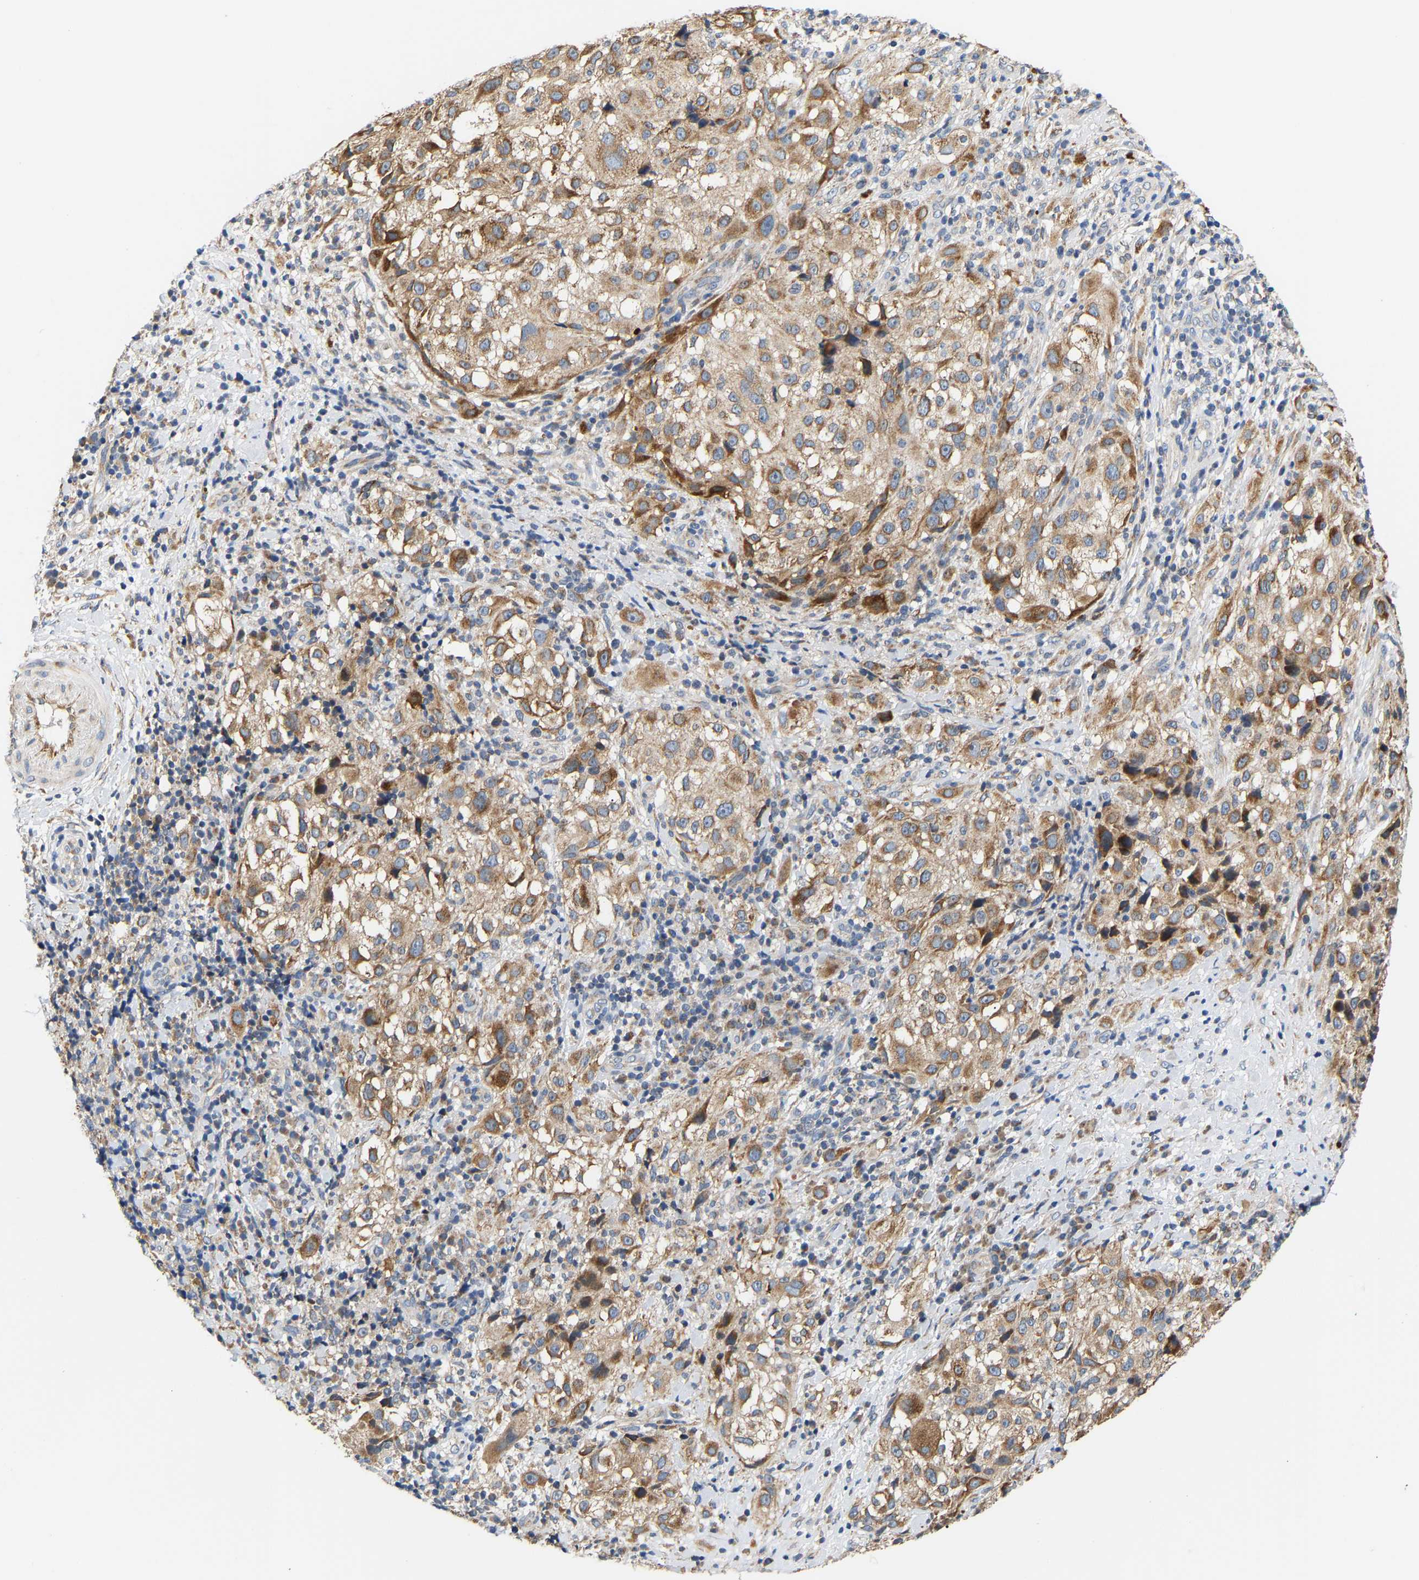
{"staining": {"intensity": "moderate", "quantity": ">75%", "location": "cytoplasmic/membranous"}, "tissue": "melanoma", "cell_type": "Tumor cells", "image_type": "cancer", "snomed": [{"axis": "morphology", "description": "Necrosis, NOS"}, {"axis": "morphology", "description": "Malignant melanoma, NOS"}, {"axis": "topography", "description": "Skin"}], "caption": "High-magnification brightfield microscopy of melanoma stained with DAB (3,3'-diaminobenzidine) (brown) and counterstained with hematoxylin (blue). tumor cells exhibit moderate cytoplasmic/membranous expression is appreciated in approximately>75% of cells.", "gene": "TMEM168", "patient": {"sex": "female", "age": 87}}